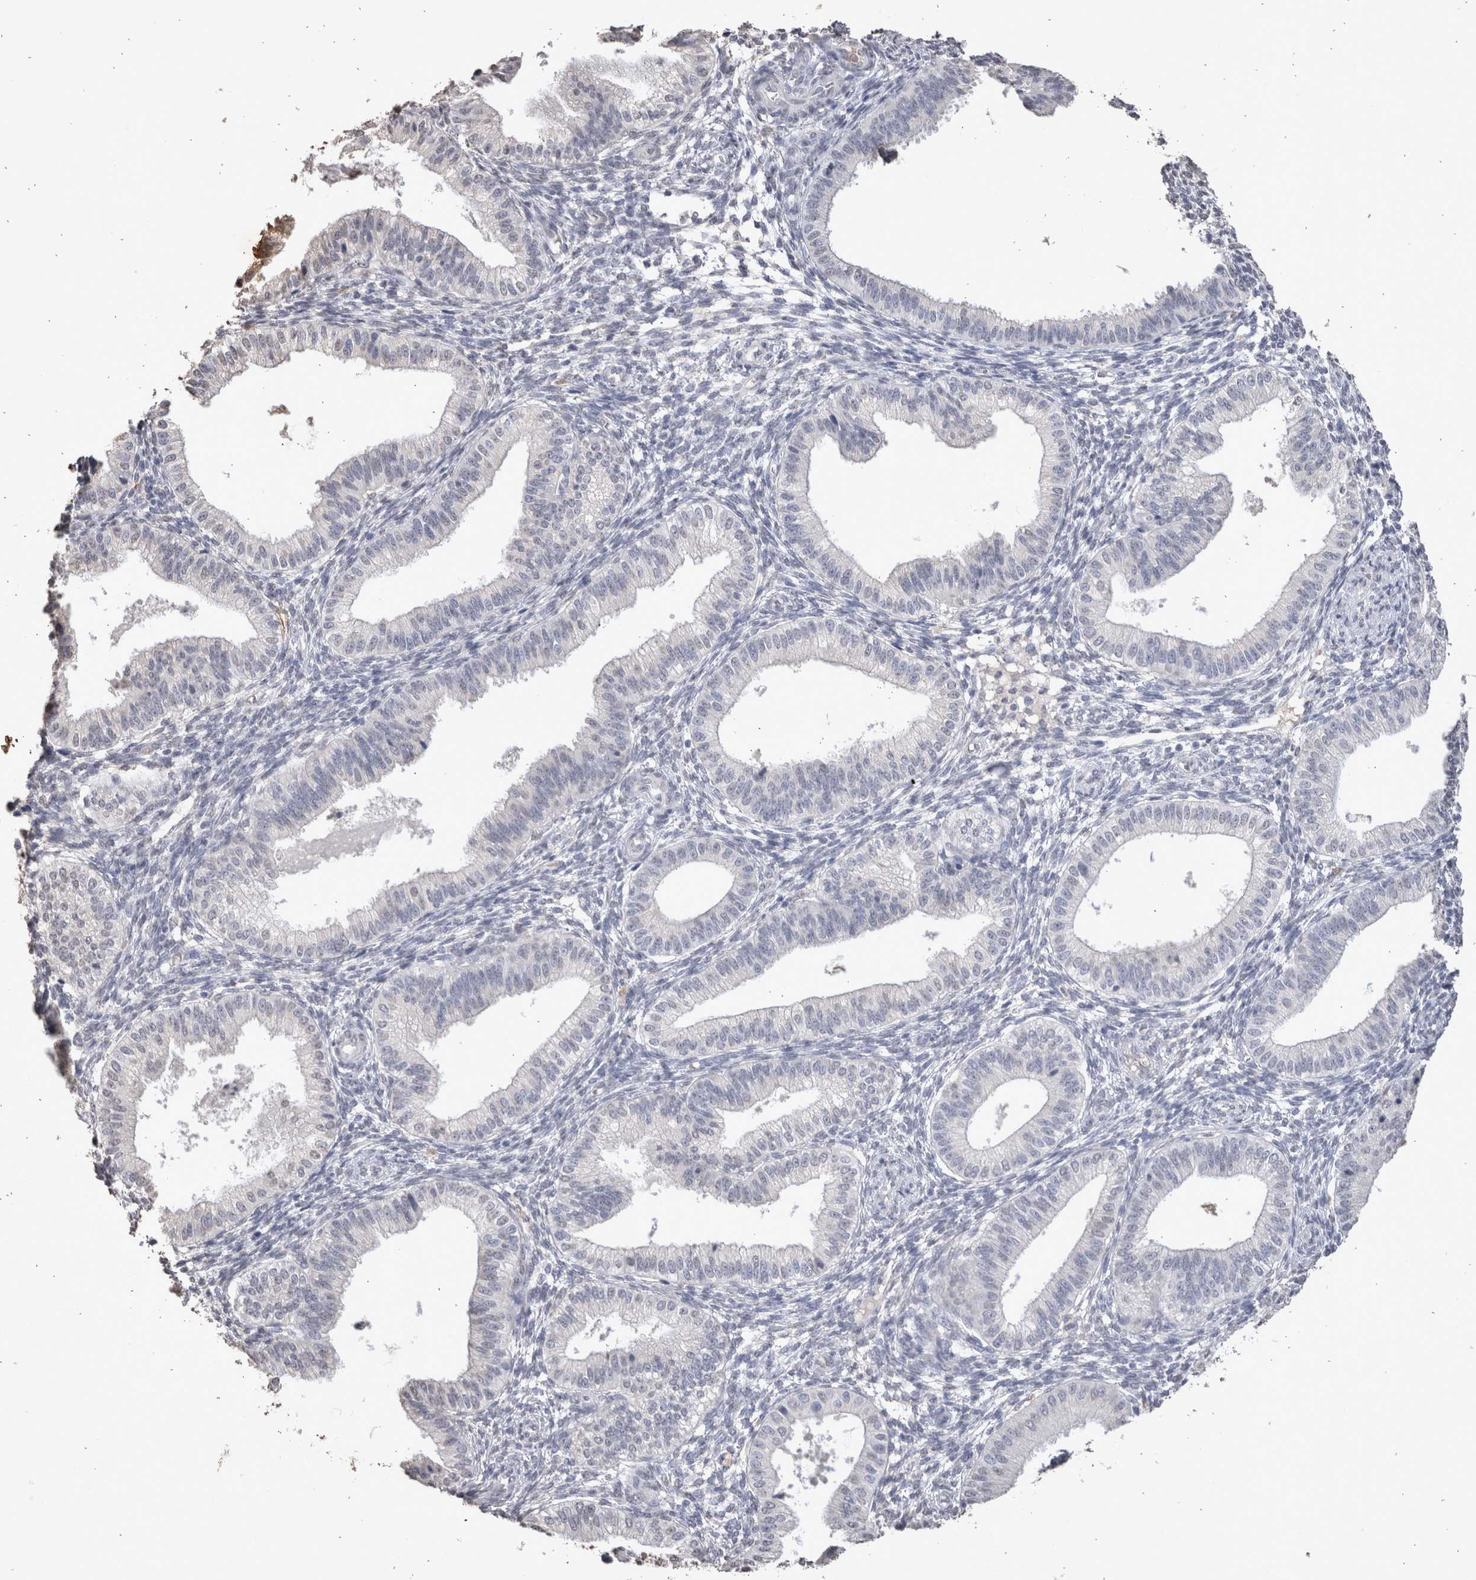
{"staining": {"intensity": "negative", "quantity": "none", "location": "none"}, "tissue": "endometrium", "cell_type": "Cells in endometrial stroma", "image_type": "normal", "snomed": [{"axis": "morphology", "description": "Normal tissue, NOS"}, {"axis": "topography", "description": "Endometrium"}], "caption": "Histopathology image shows no significant protein staining in cells in endometrial stroma of benign endometrium. (Brightfield microscopy of DAB (3,3'-diaminobenzidine) IHC at high magnification).", "gene": "LGALS2", "patient": {"sex": "female", "age": 39}}